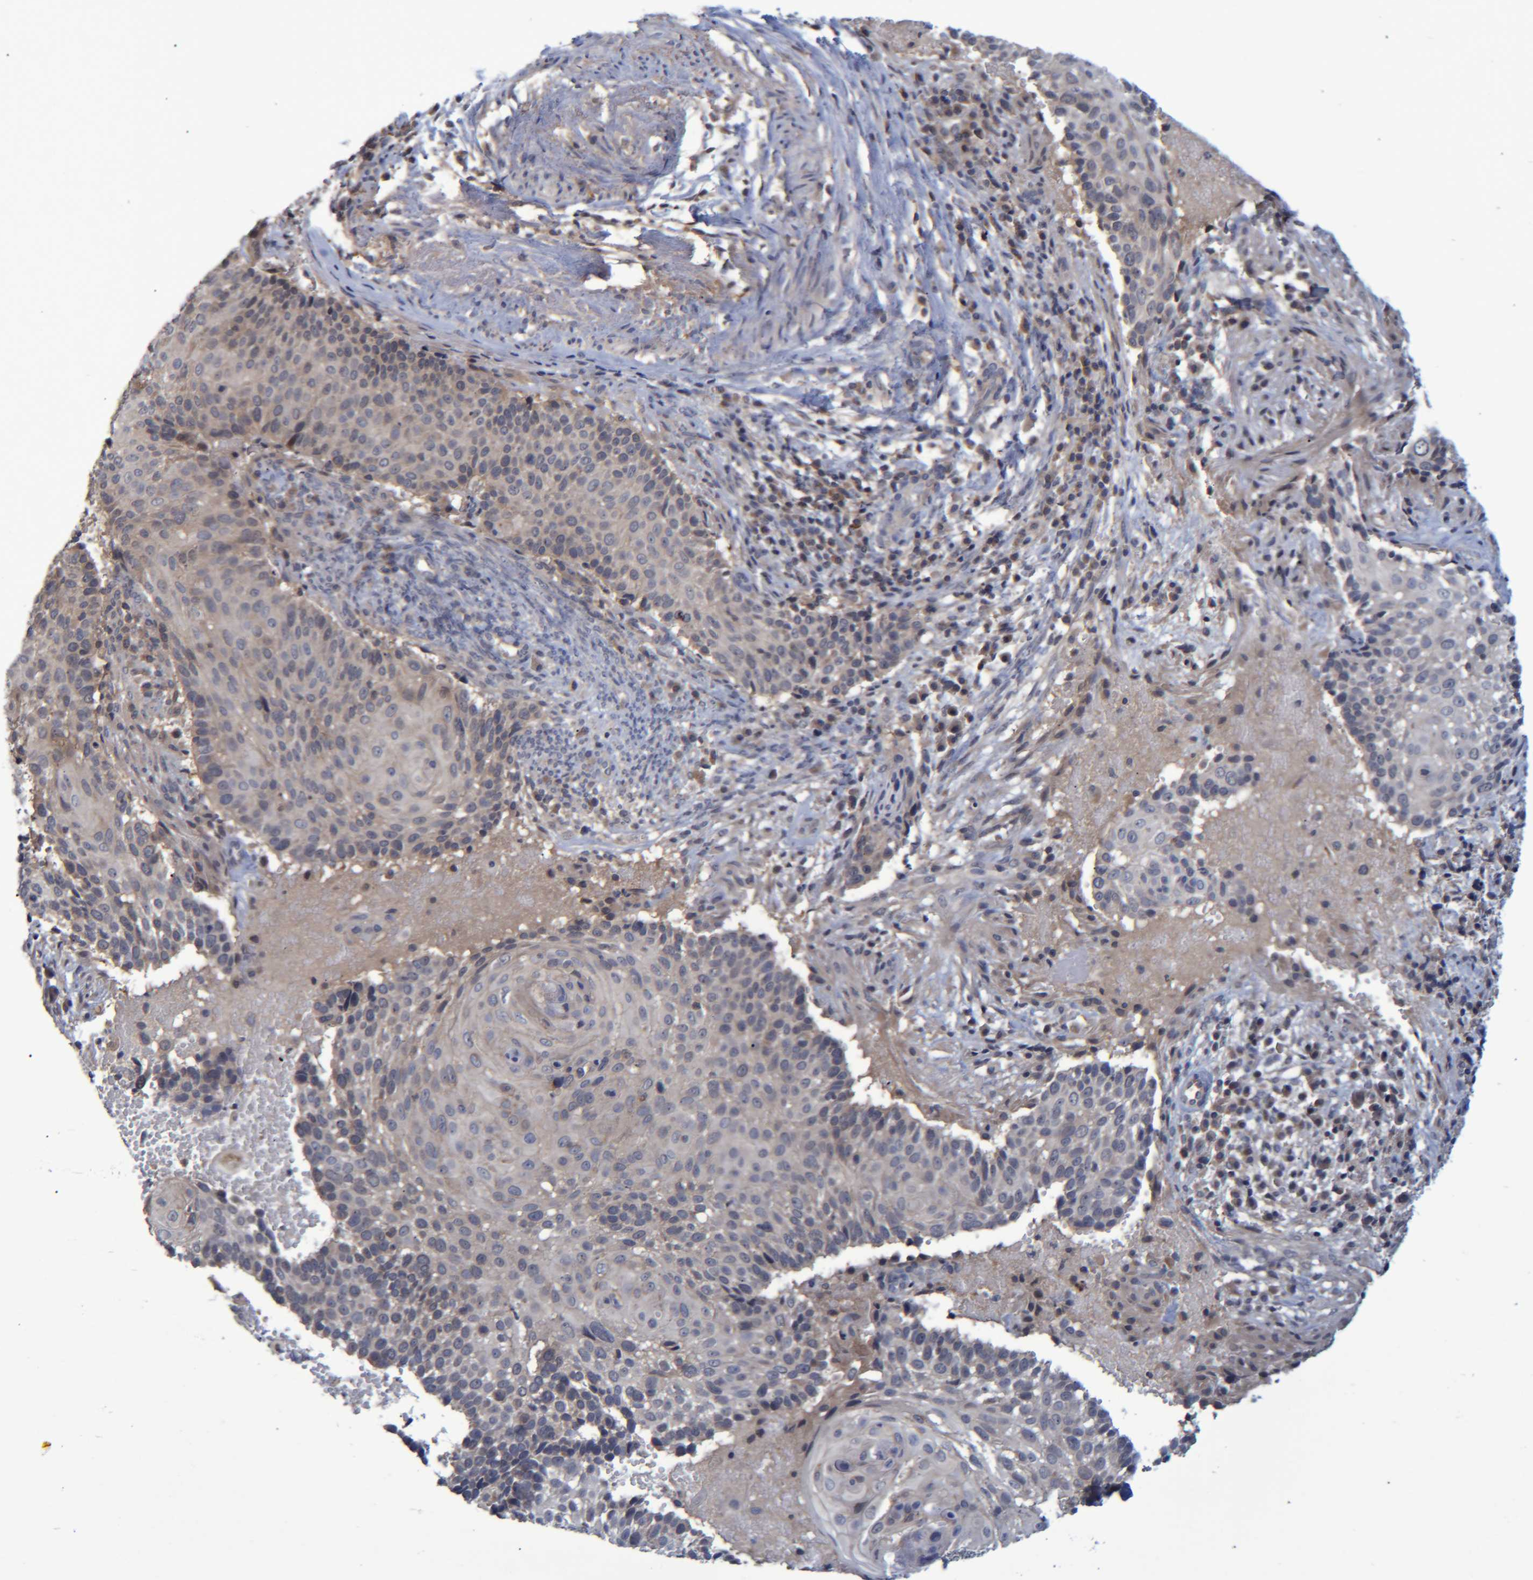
{"staining": {"intensity": "weak", "quantity": "<25%", "location": "cytoplasmic/membranous"}, "tissue": "cervical cancer", "cell_type": "Tumor cells", "image_type": "cancer", "snomed": [{"axis": "morphology", "description": "Squamous cell carcinoma, NOS"}, {"axis": "topography", "description": "Cervix"}], "caption": "This is an immunohistochemistry photomicrograph of squamous cell carcinoma (cervical). There is no positivity in tumor cells.", "gene": "PCYT2", "patient": {"sex": "female", "age": 74}}